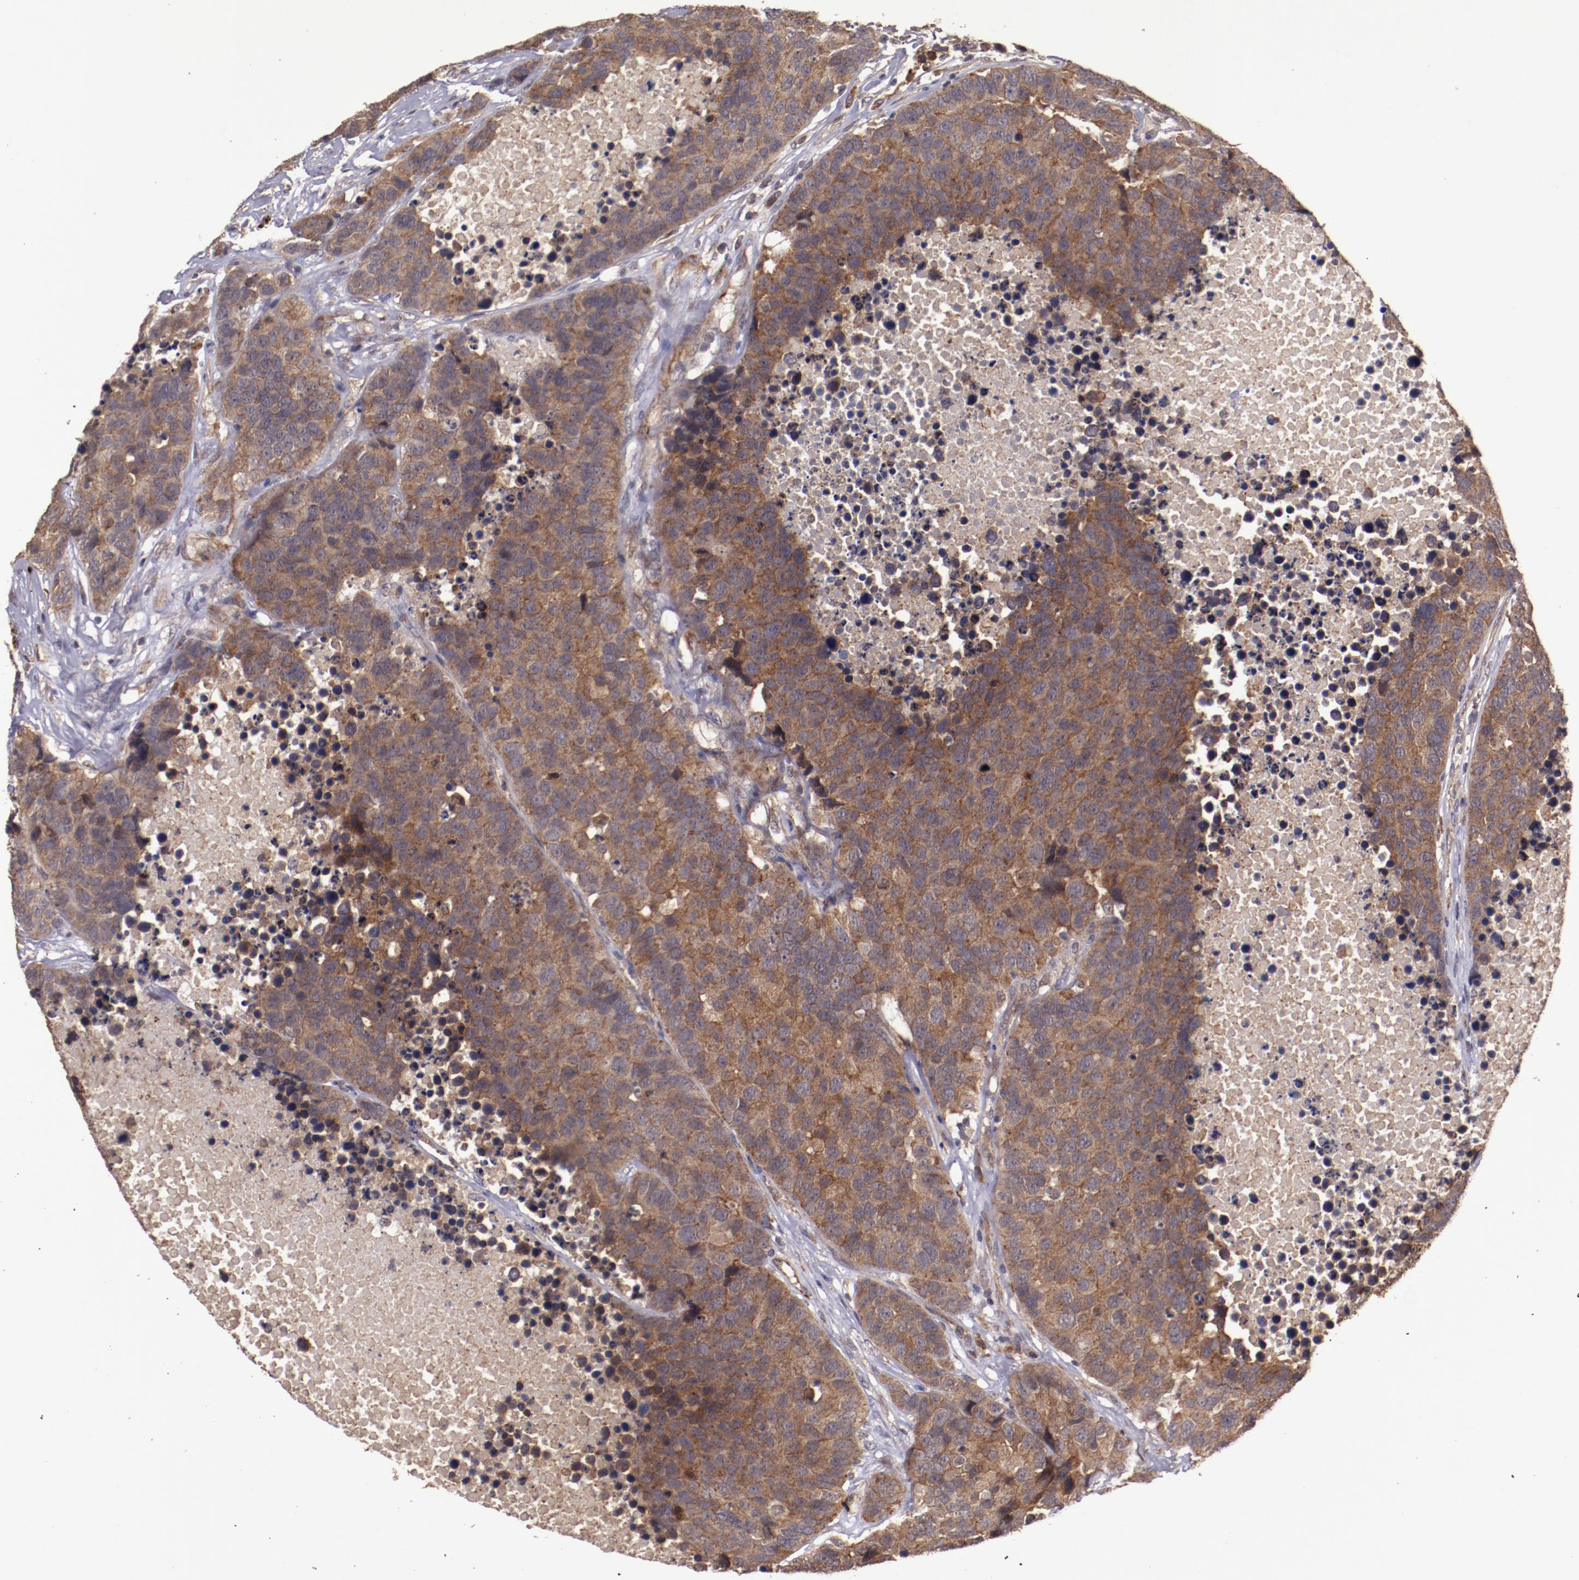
{"staining": {"intensity": "weak", "quantity": ">75%", "location": "cytoplasmic/membranous"}, "tissue": "carcinoid", "cell_type": "Tumor cells", "image_type": "cancer", "snomed": [{"axis": "morphology", "description": "Carcinoid, malignant, NOS"}, {"axis": "topography", "description": "Lung"}], "caption": "High-magnification brightfield microscopy of malignant carcinoid stained with DAB (3,3'-diaminobenzidine) (brown) and counterstained with hematoxylin (blue). tumor cells exhibit weak cytoplasmic/membranous staining is seen in about>75% of cells.", "gene": "FTSJ1", "patient": {"sex": "male", "age": 60}}